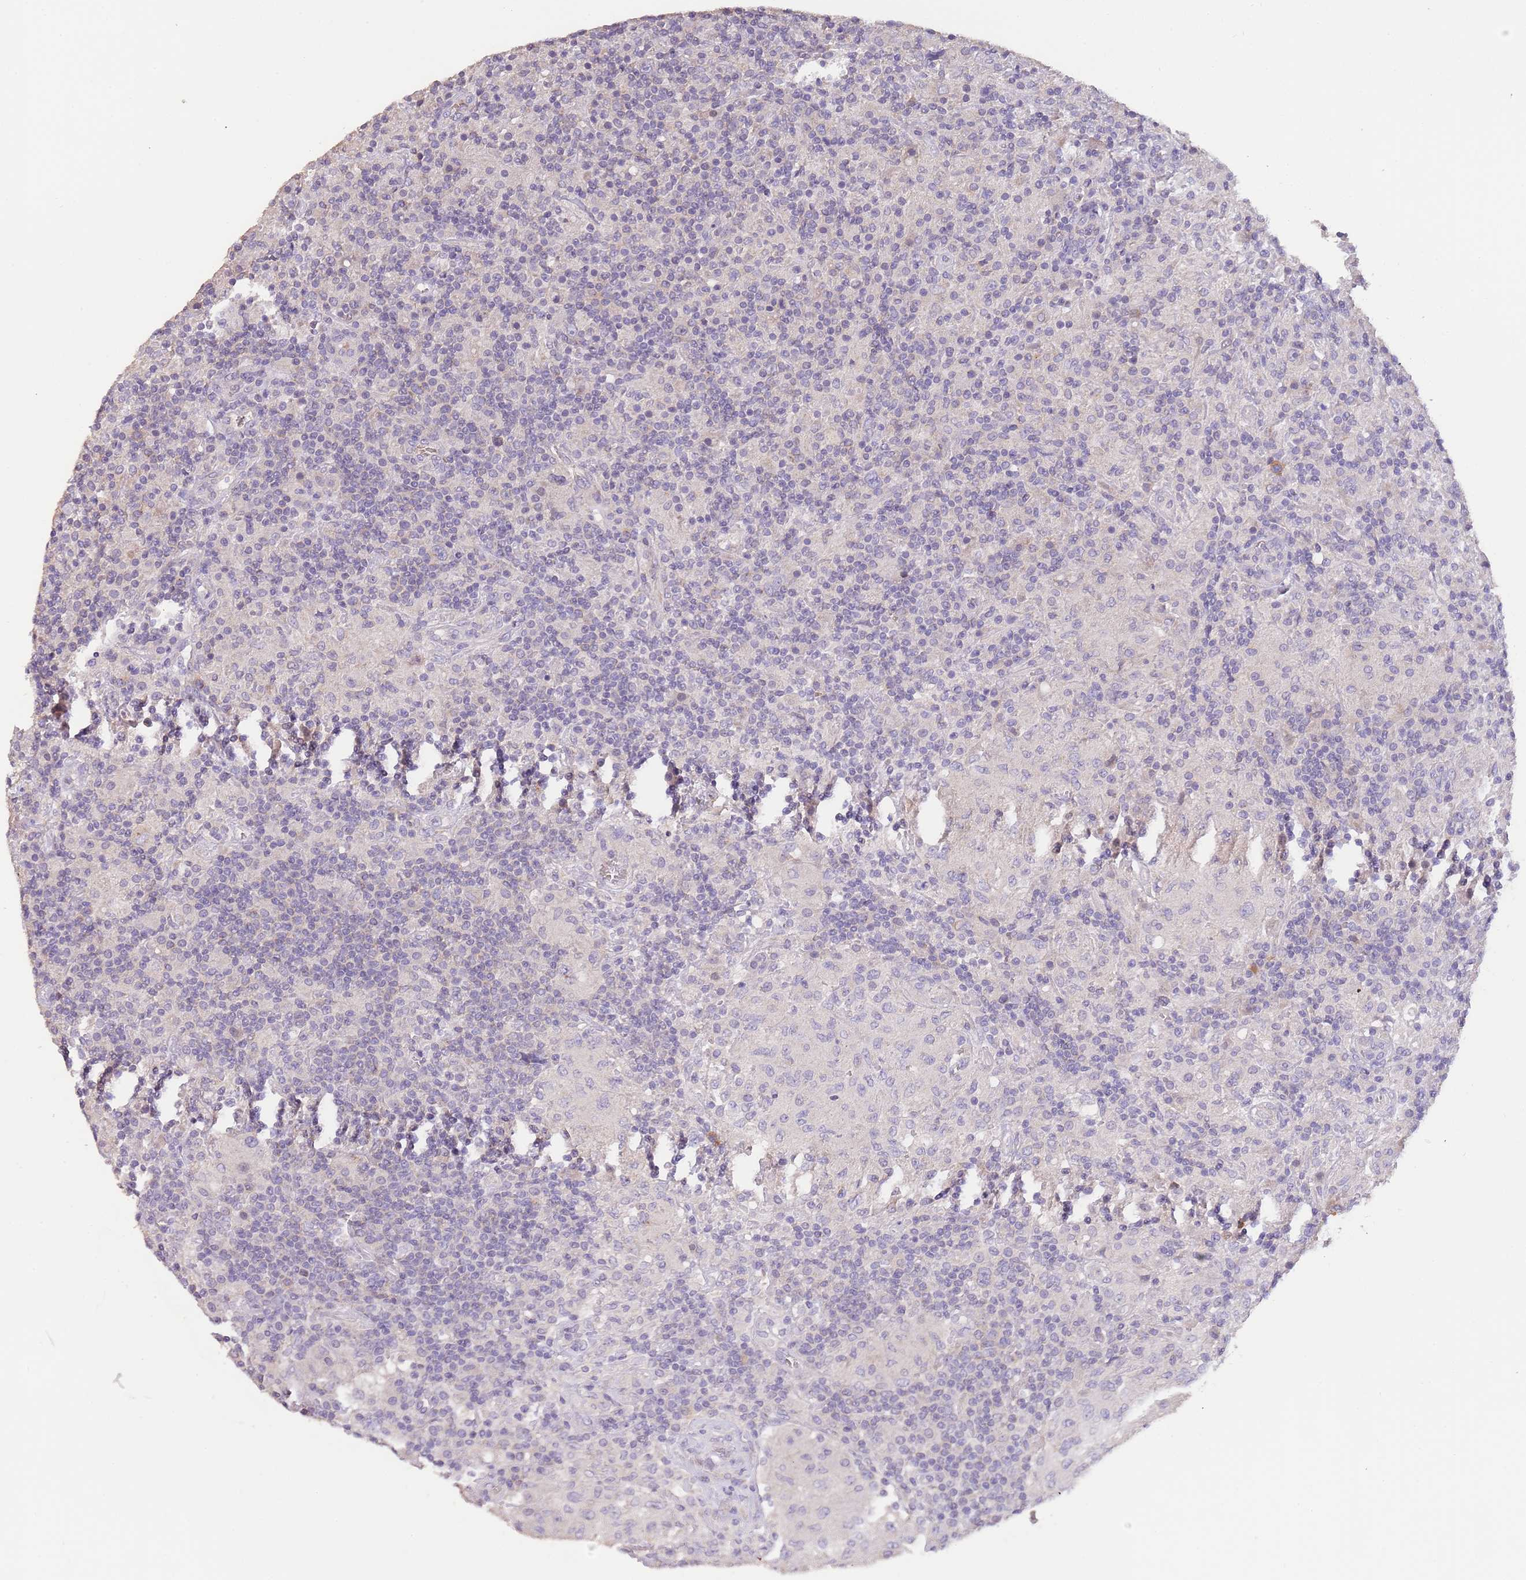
{"staining": {"intensity": "negative", "quantity": "none", "location": "none"}, "tissue": "lymphoma", "cell_type": "Tumor cells", "image_type": "cancer", "snomed": [{"axis": "morphology", "description": "Hodgkin's disease, NOS"}, {"axis": "topography", "description": "Lymph node"}], "caption": "This is a photomicrograph of immunohistochemistry staining of Hodgkin's disease, which shows no positivity in tumor cells. (Immunohistochemistry, brightfield microscopy, high magnification).", "gene": "ZNF658", "patient": {"sex": "male", "age": 70}}